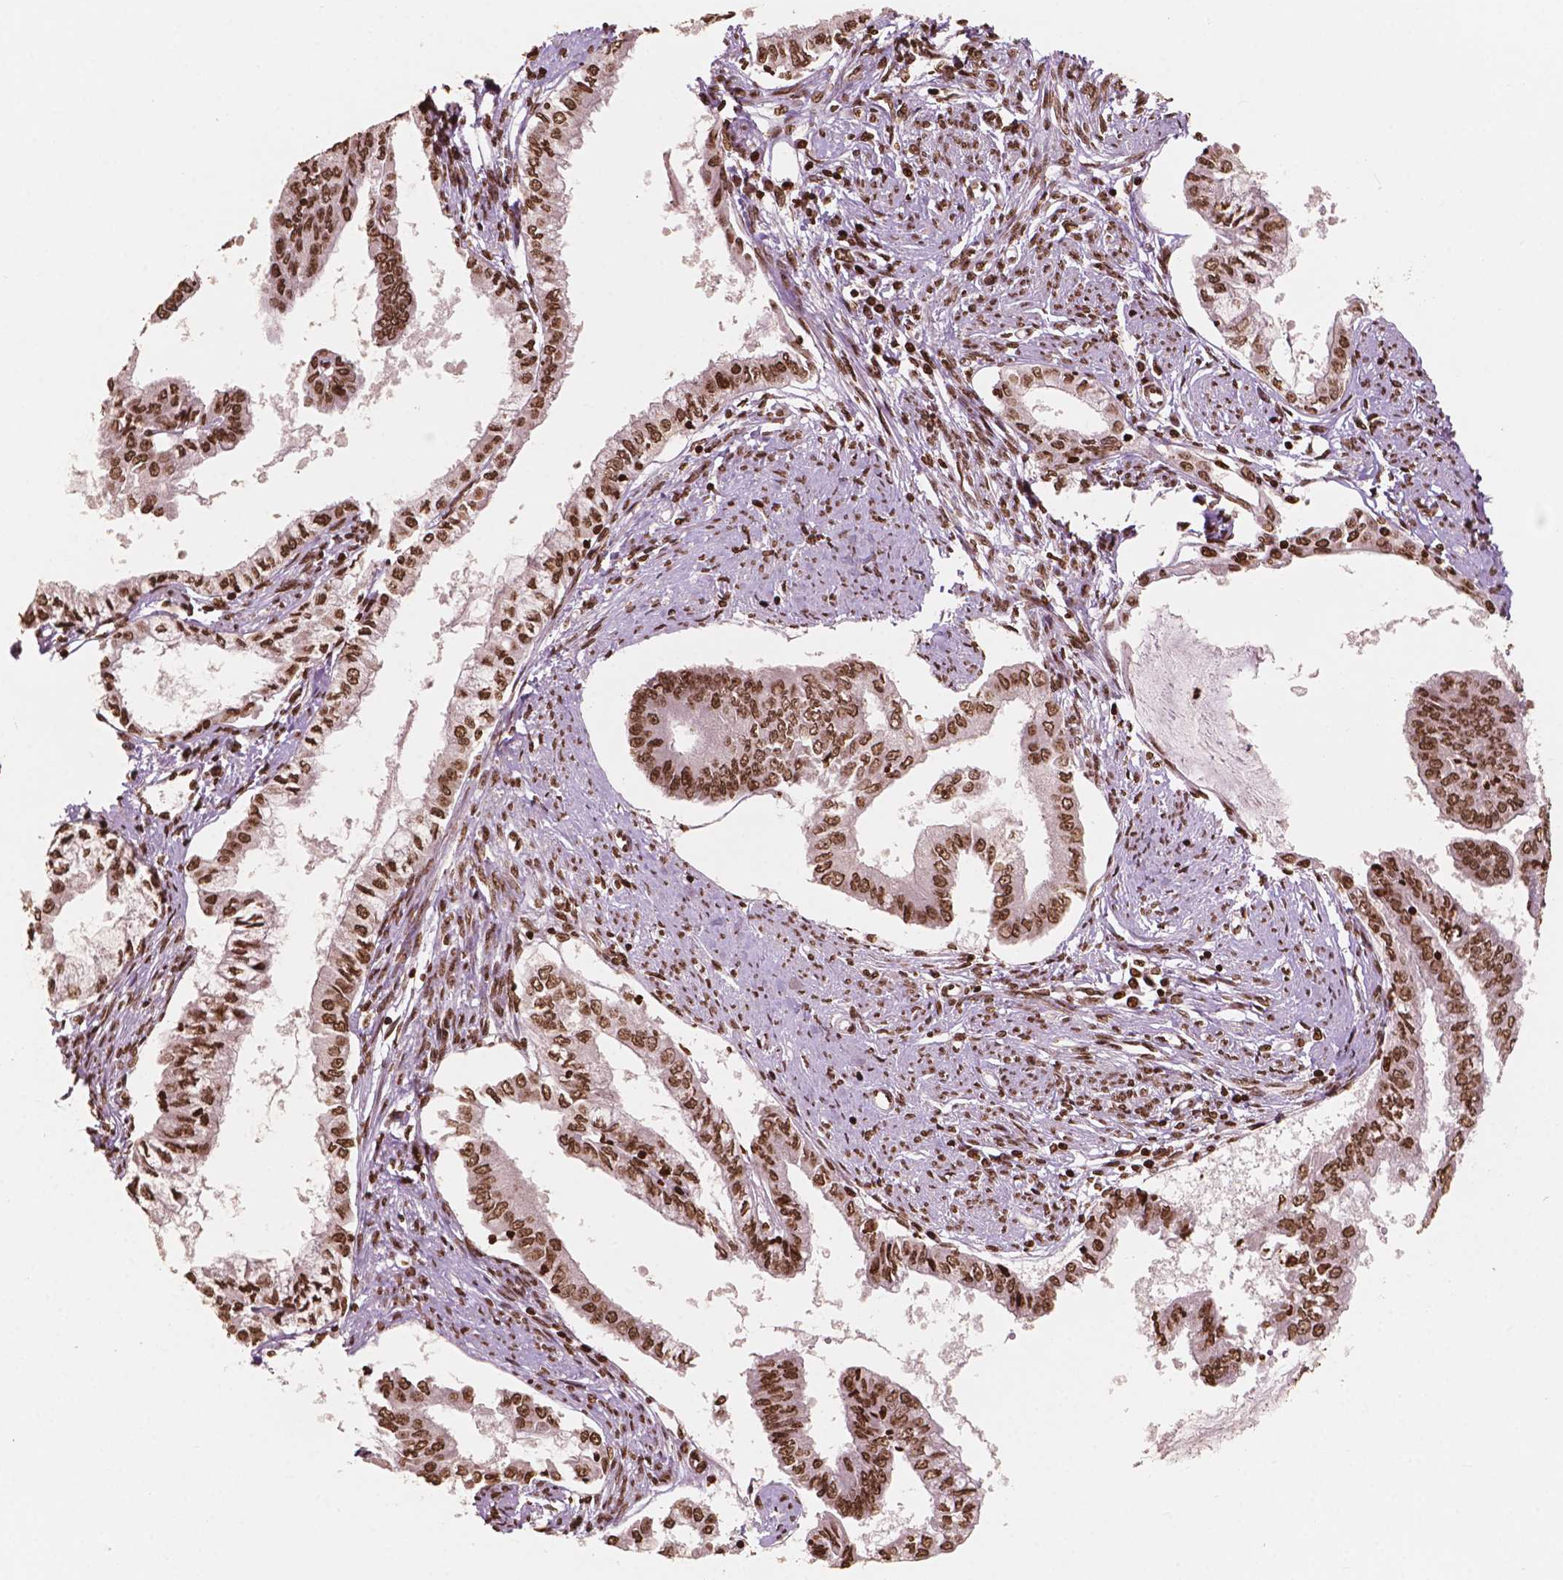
{"staining": {"intensity": "strong", "quantity": ">75%", "location": "nuclear"}, "tissue": "endometrial cancer", "cell_type": "Tumor cells", "image_type": "cancer", "snomed": [{"axis": "morphology", "description": "Adenocarcinoma, NOS"}, {"axis": "topography", "description": "Endometrium"}], "caption": "Human adenocarcinoma (endometrial) stained for a protein (brown) shows strong nuclear positive staining in about >75% of tumor cells.", "gene": "H3C7", "patient": {"sex": "female", "age": 76}}